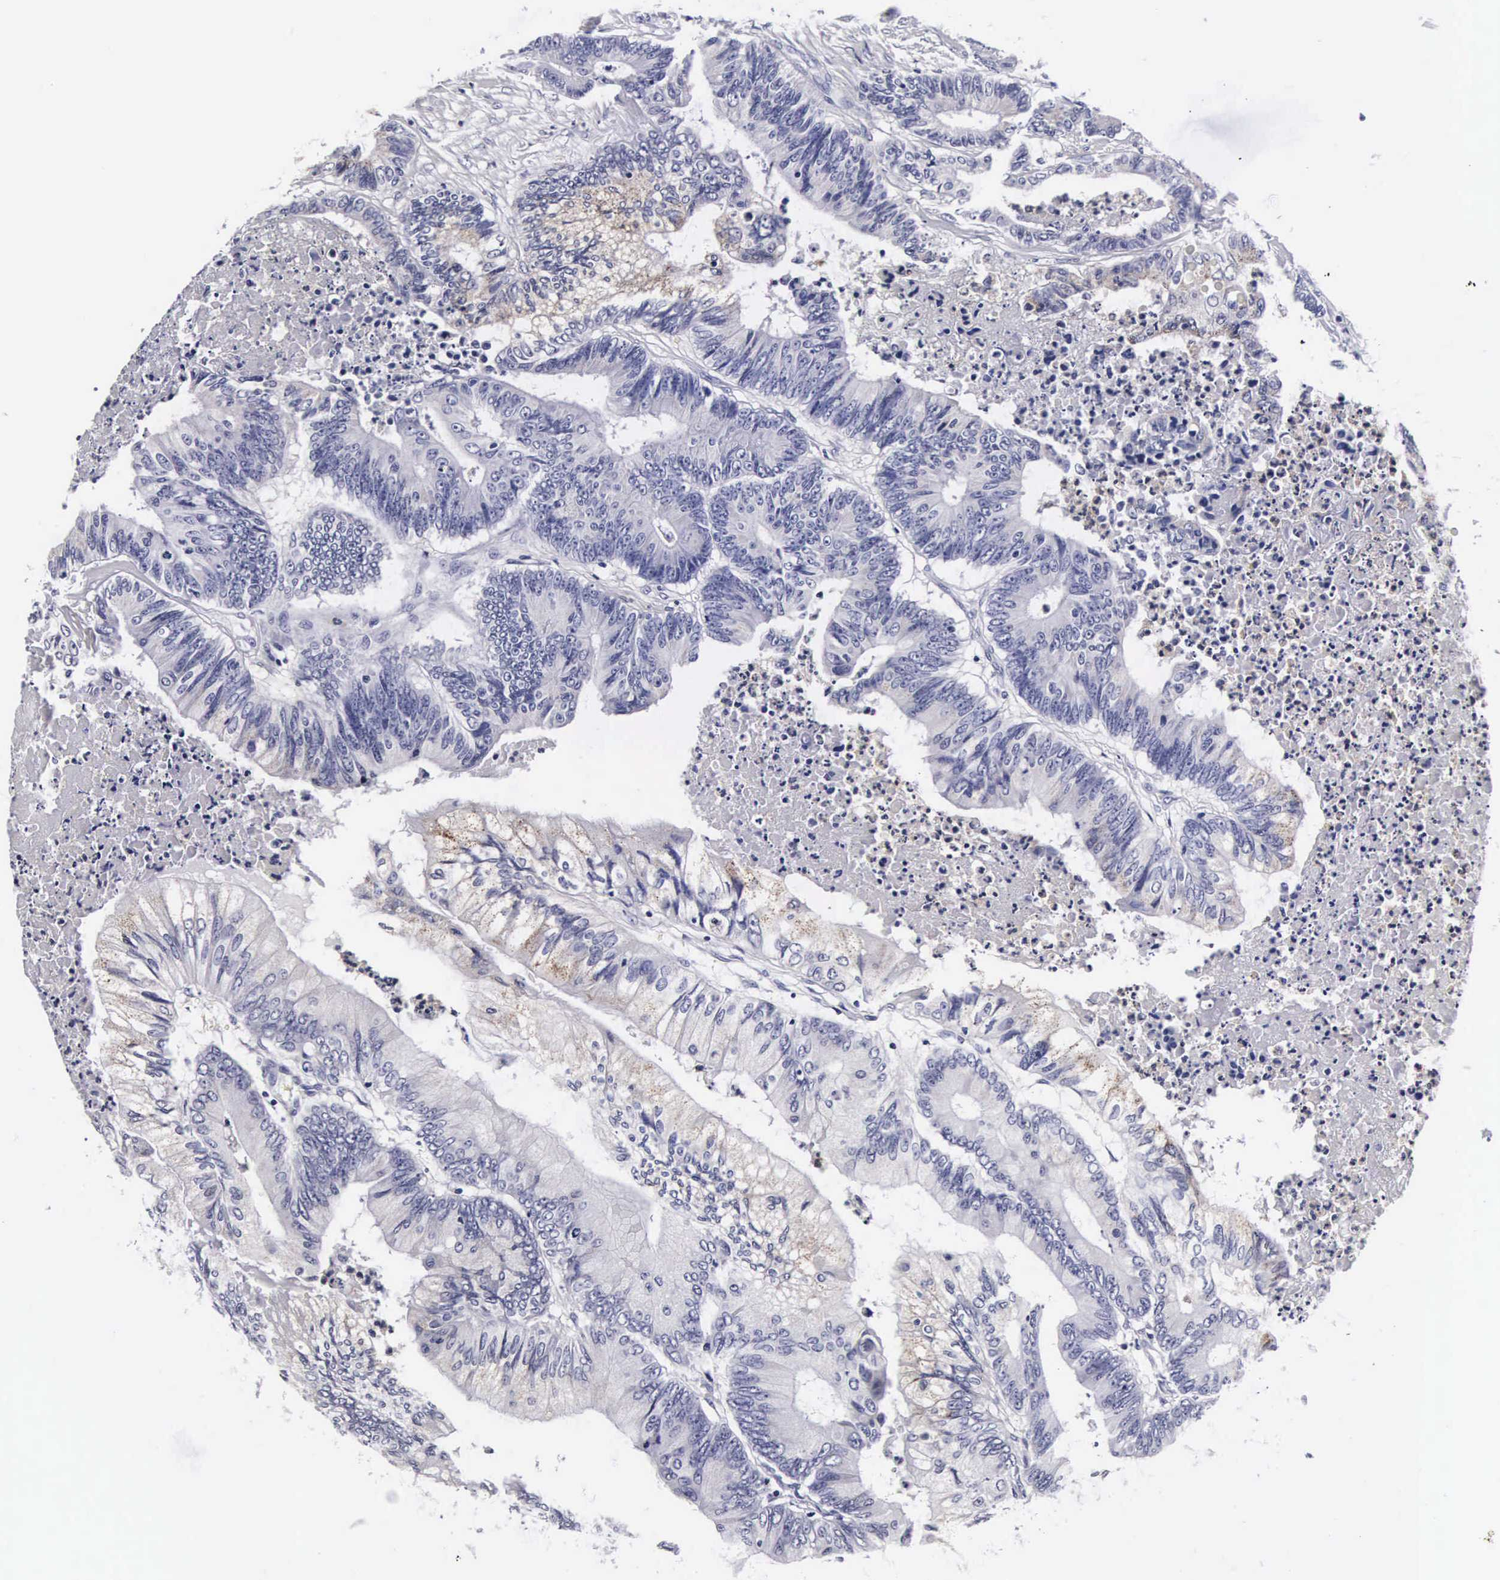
{"staining": {"intensity": "negative", "quantity": "none", "location": "none"}, "tissue": "colorectal cancer", "cell_type": "Tumor cells", "image_type": "cancer", "snomed": [{"axis": "morphology", "description": "Adenocarcinoma, NOS"}, {"axis": "topography", "description": "Colon"}], "caption": "An image of adenocarcinoma (colorectal) stained for a protein reveals no brown staining in tumor cells.", "gene": "RNASE6", "patient": {"sex": "male", "age": 65}}